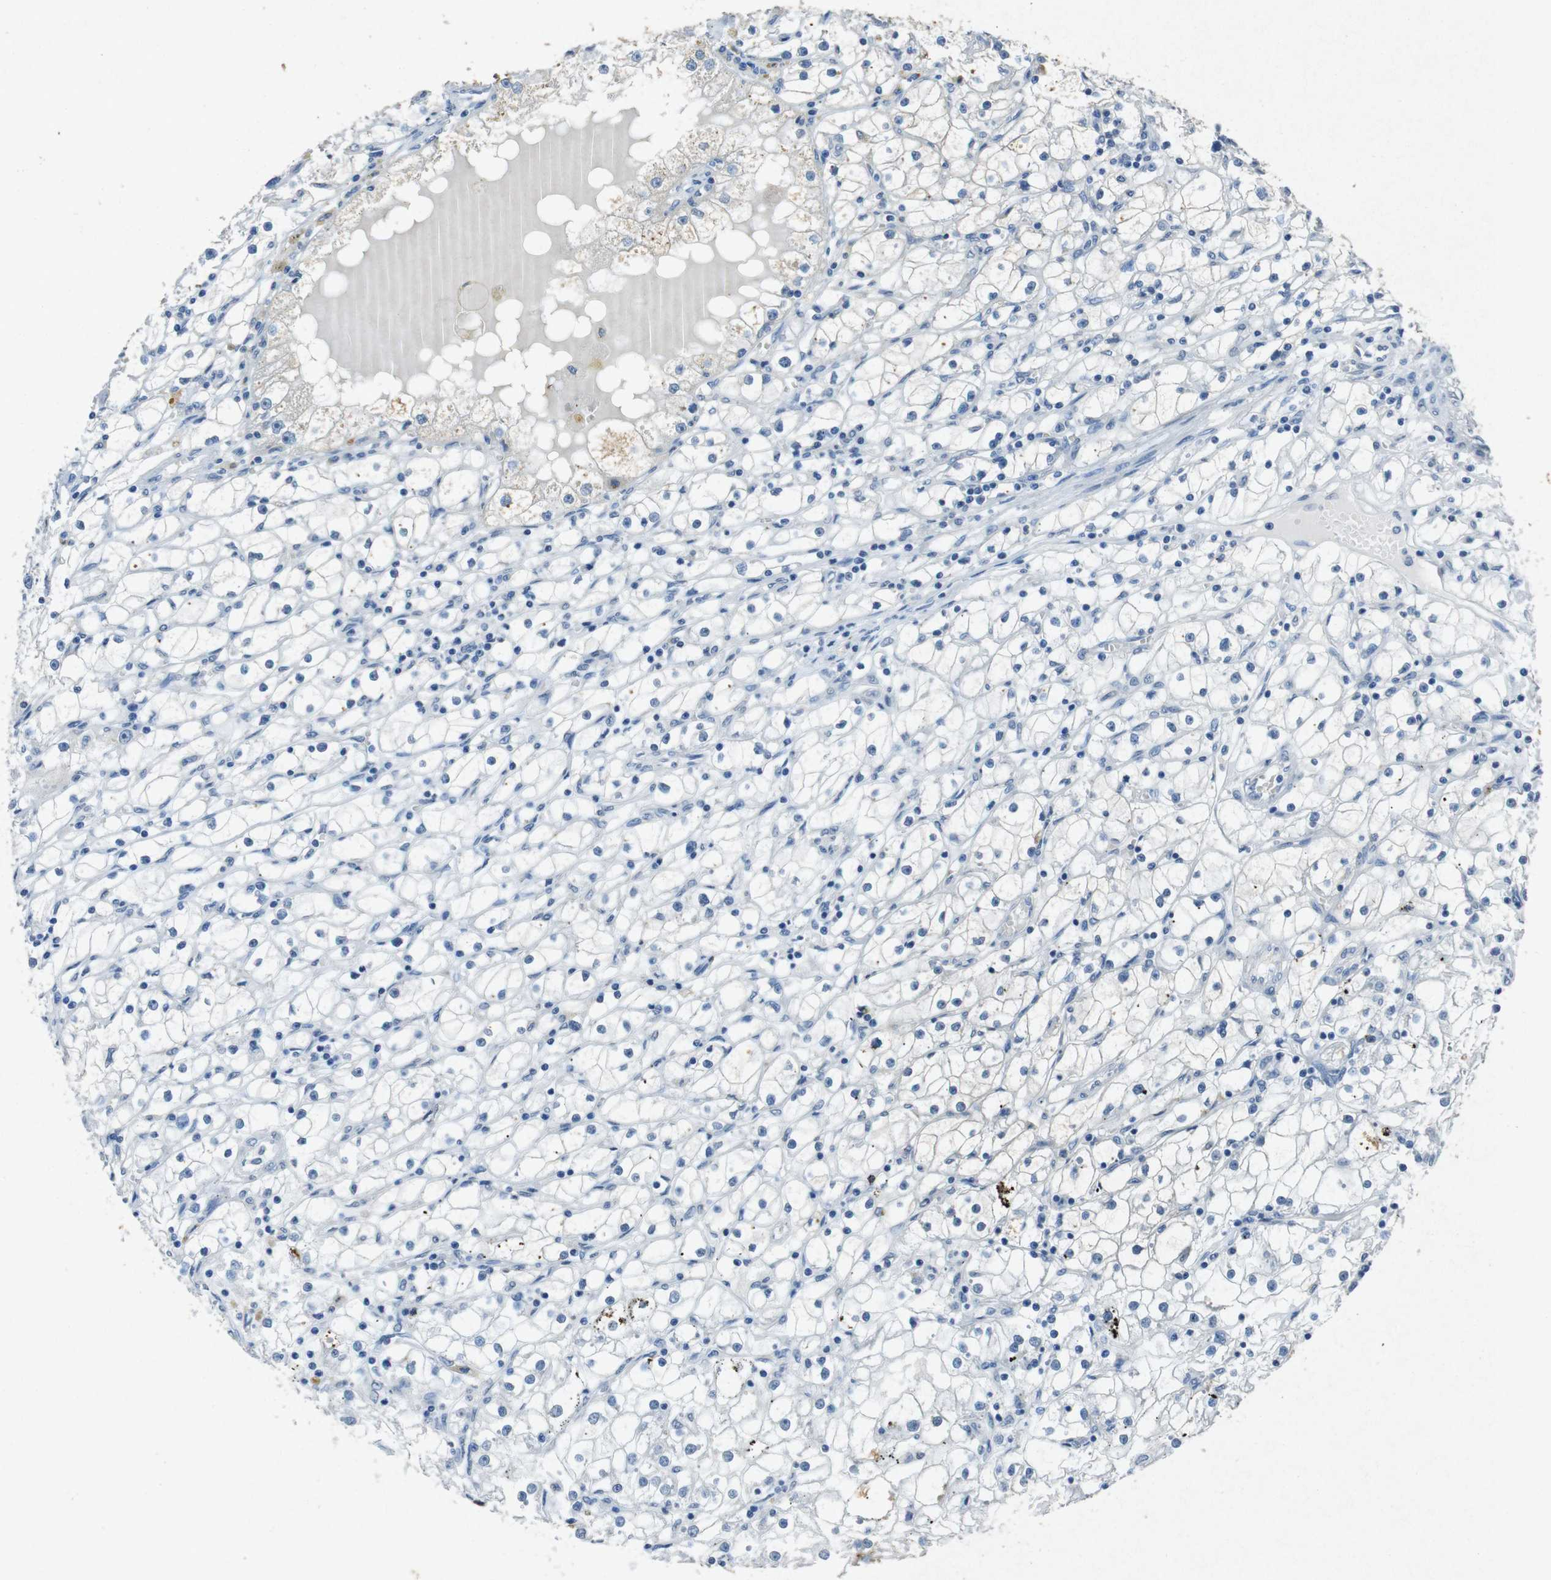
{"staining": {"intensity": "negative", "quantity": "none", "location": "none"}, "tissue": "renal cancer", "cell_type": "Tumor cells", "image_type": "cancer", "snomed": [{"axis": "morphology", "description": "Adenocarcinoma, NOS"}, {"axis": "topography", "description": "Kidney"}], "caption": "Micrograph shows no protein positivity in tumor cells of renal cancer tissue.", "gene": "STBD1", "patient": {"sex": "male", "age": 56}}